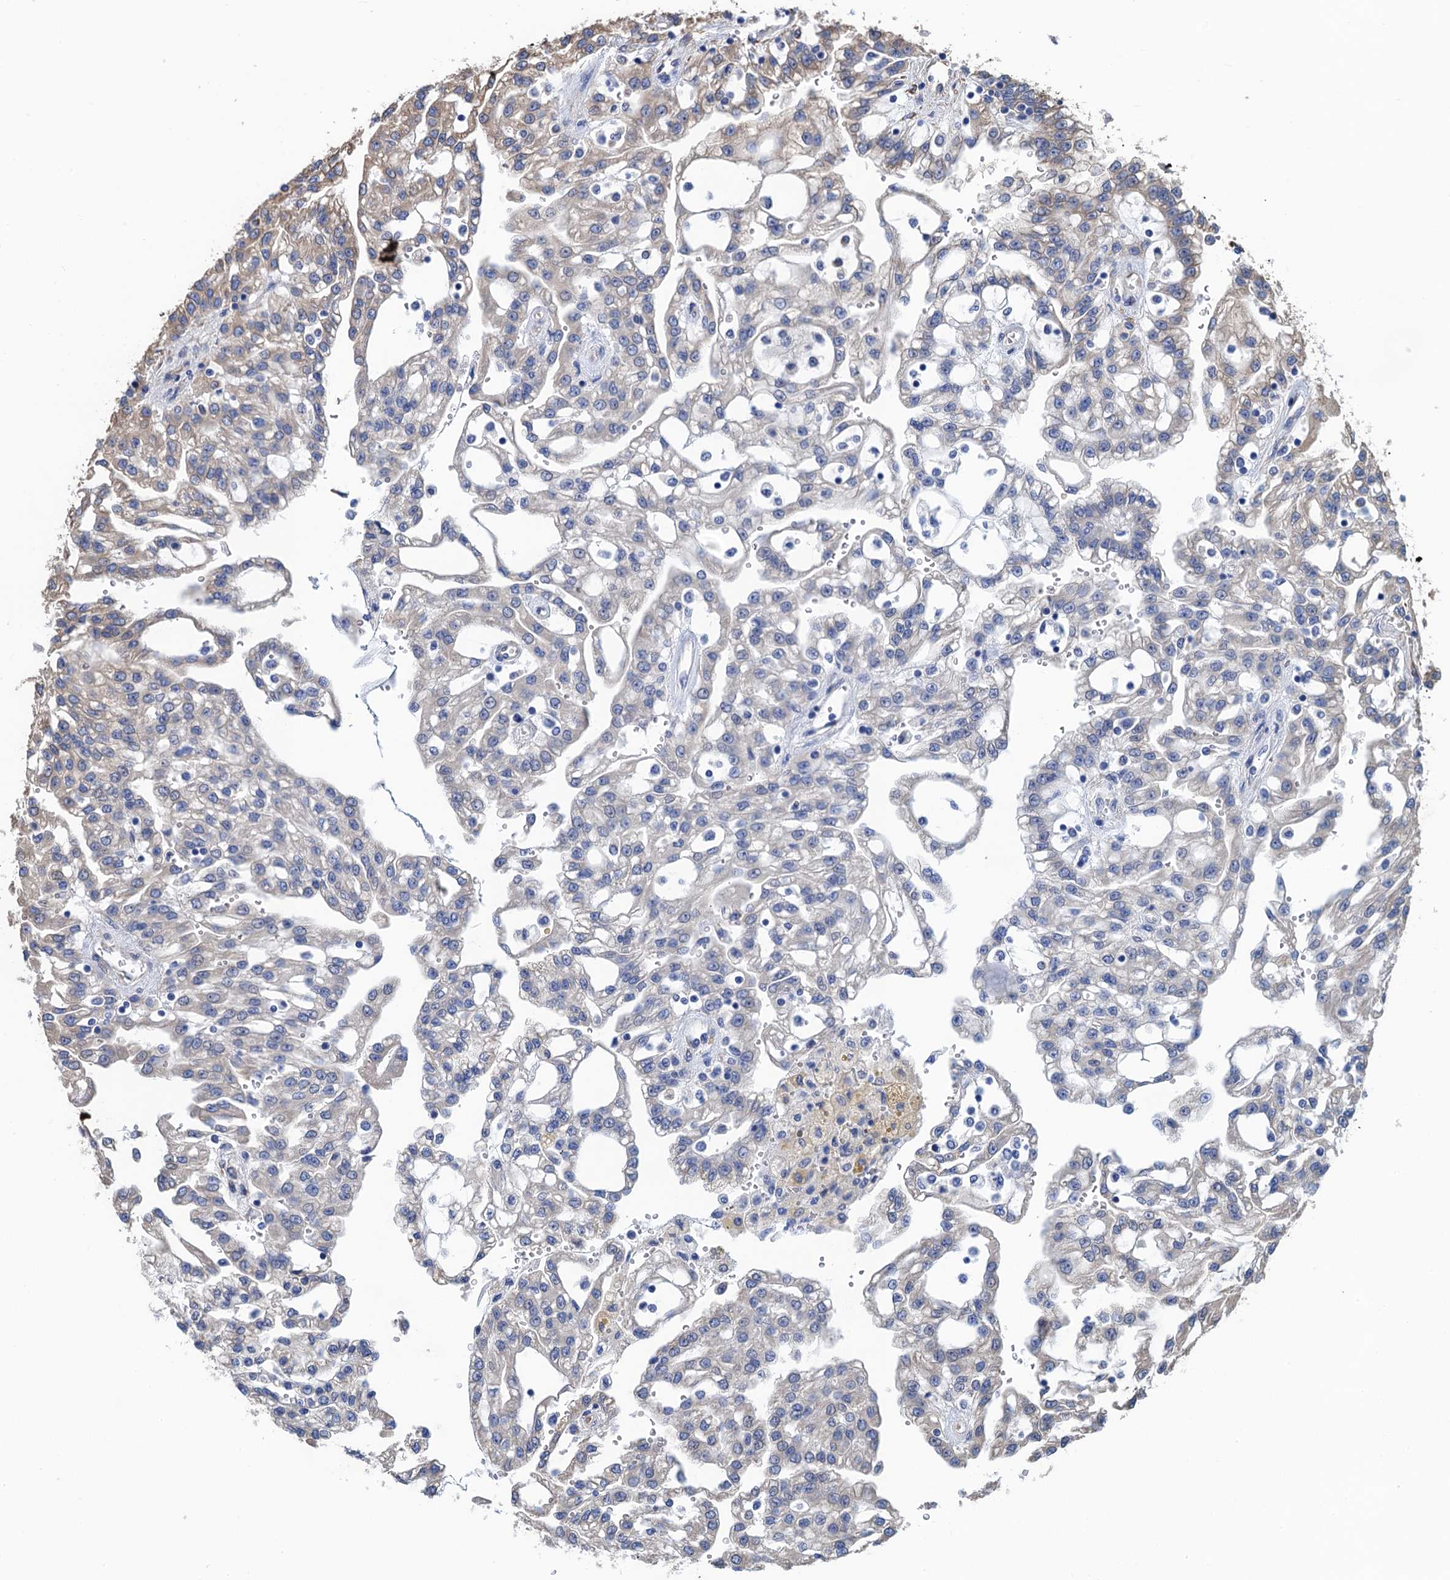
{"staining": {"intensity": "weak", "quantity": "<25%", "location": "cytoplasmic/membranous"}, "tissue": "renal cancer", "cell_type": "Tumor cells", "image_type": "cancer", "snomed": [{"axis": "morphology", "description": "Adenocarcinoma, NOS"}, {"axis": "topography", "description": "Kidney"}], "caption": "Renal adenocarcinoma was stained to show a protein in brown. There is no significant staining in tumor cells.", "gene": "CNNM1", "patient": {"sex": "male", "age": 63}}